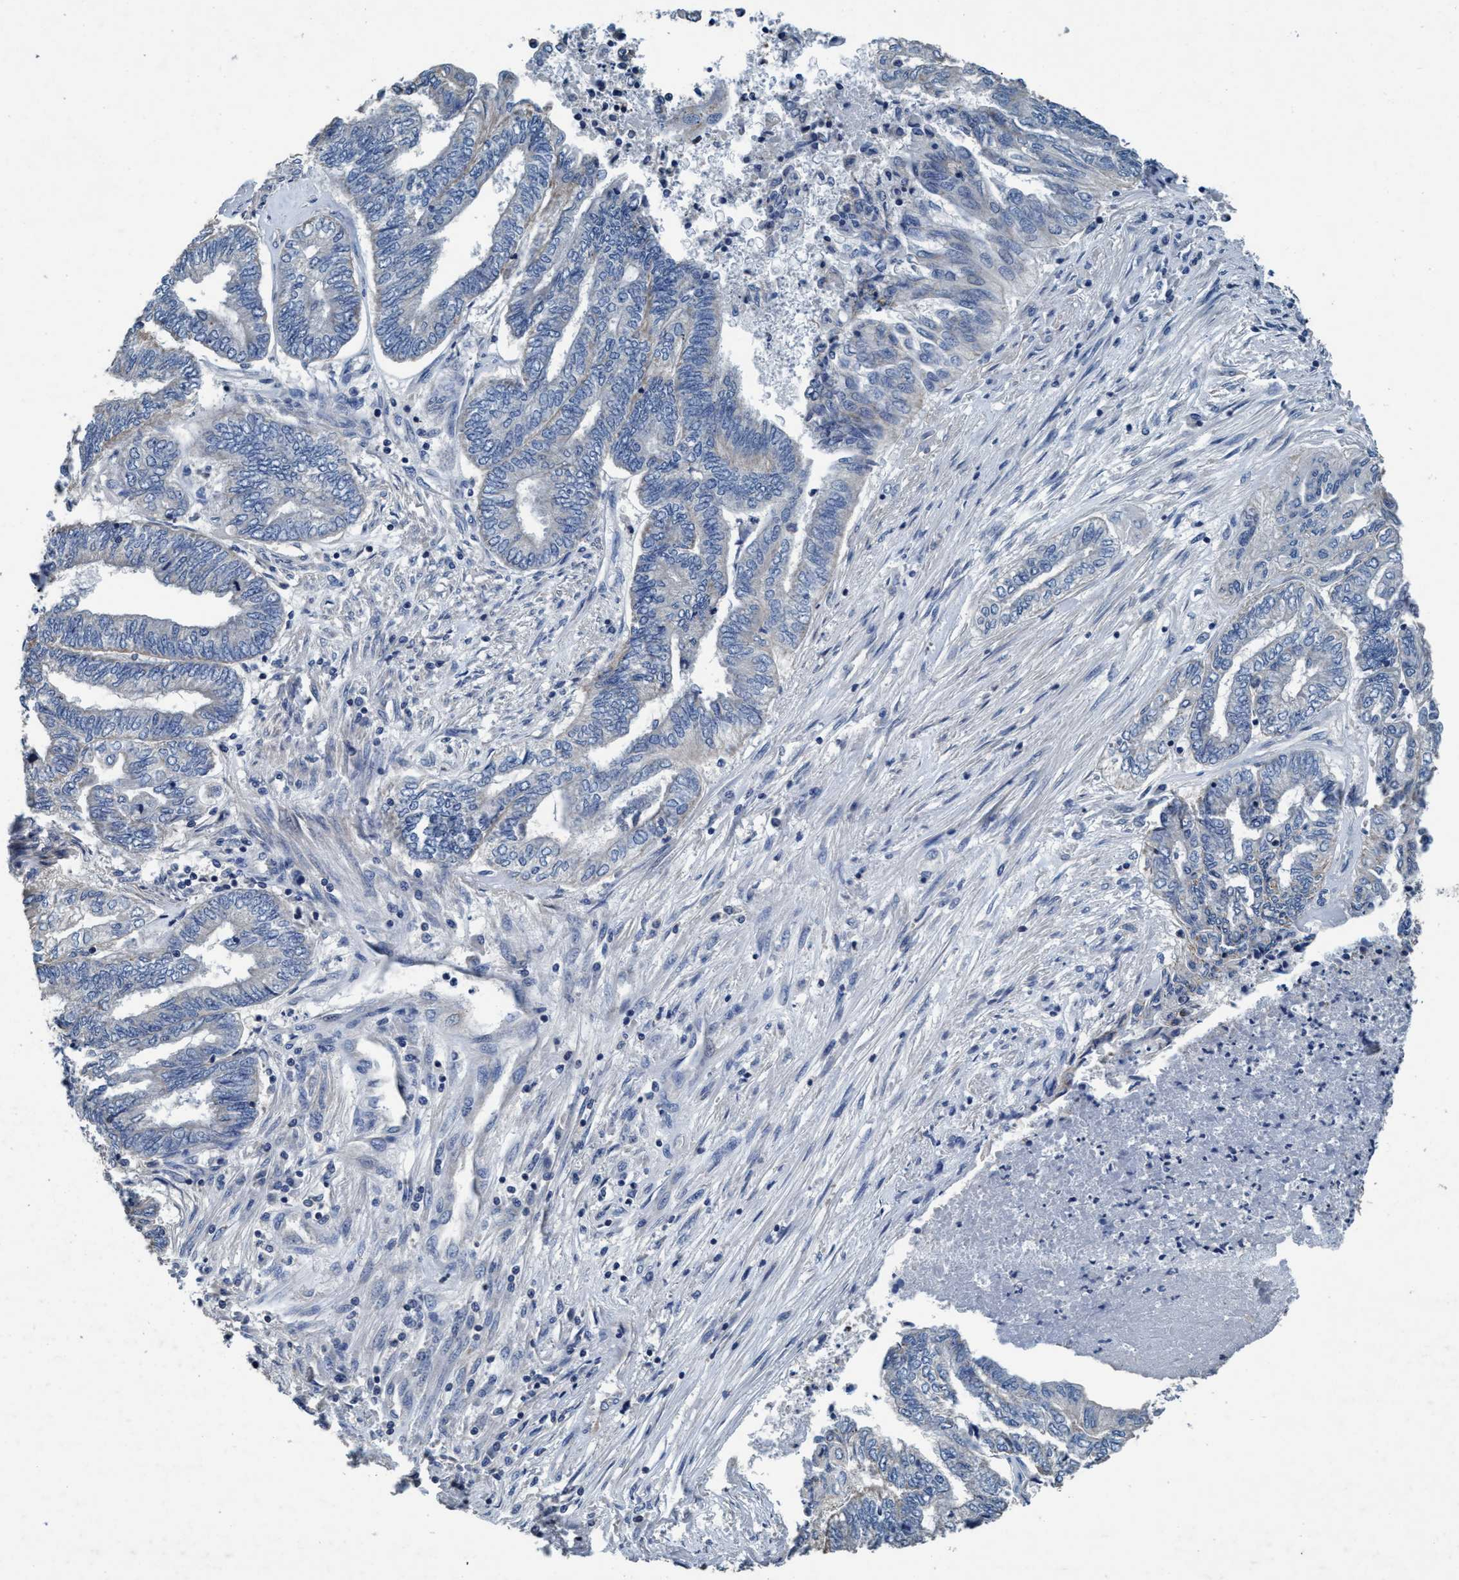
{"staining": {"intensity": "negative", "quantity": "none", "location": "none"}, "tissue": "endometrial cancer", "cell_type": "Tumor cells", "image_type": "cancer", "snomed": [{"axis": "morphology", "description": "Adenocarcinoma, NOS"}, {"axis": "topography", "description": "Uterus"}, {"axis": "topography", "description": "Endometrium"}], "caption": "A histopathology image of endometrial cancer stained for a protein demonstrates no brown staining in tumor cells. The staining is performed using DAB (3,3'-diaminobenzidine) brown chromogen with nuclei counter-stained in using hematoxylin.", "gene": "ANKFN1", "patient": {"sex": "female", "age": 70}}